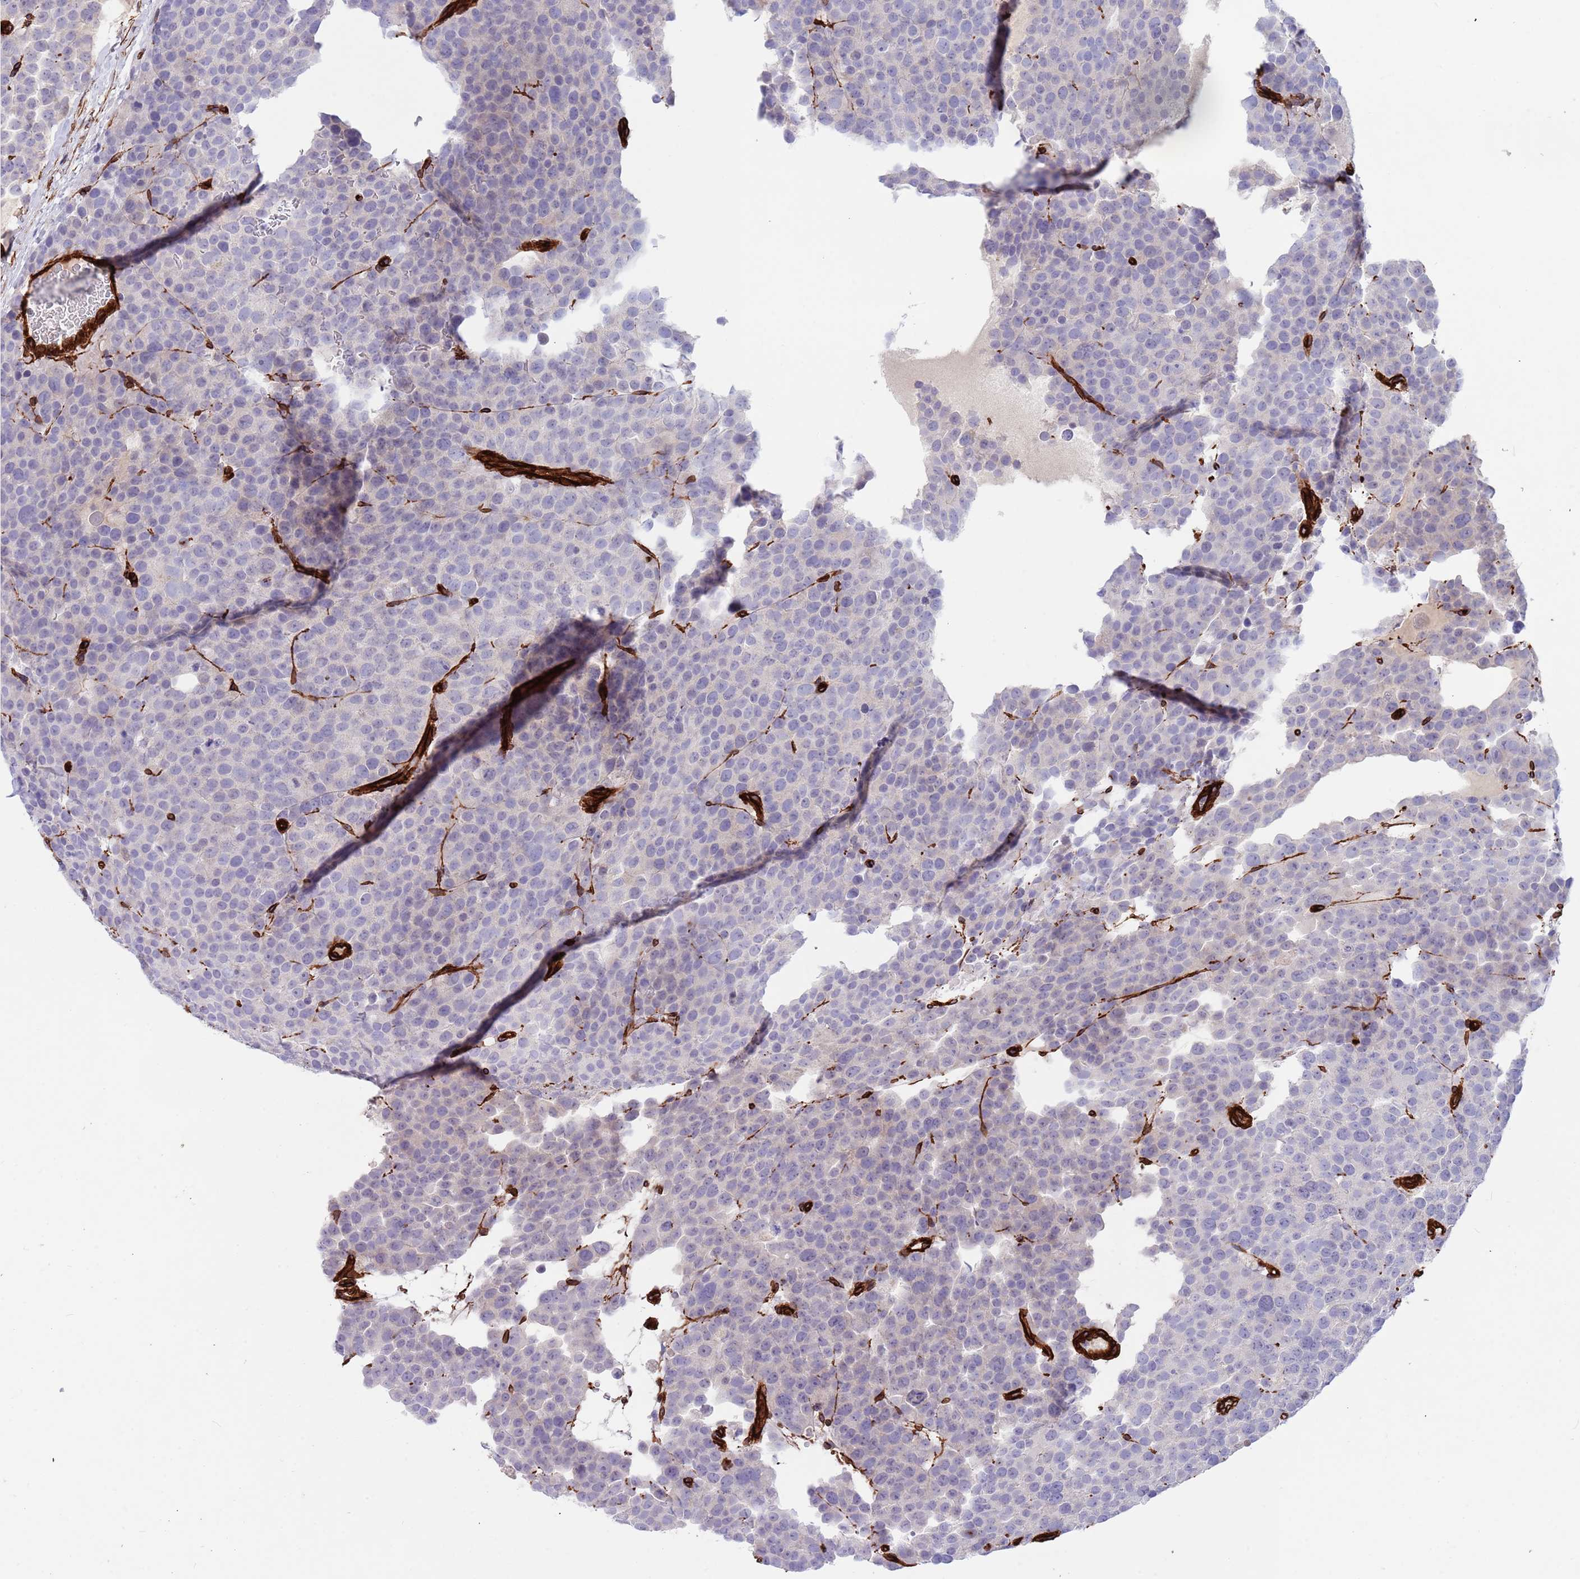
{"staining": {"intensity": "negative", "quantity": "none", "location": "none"}, "tissue": "testis cancer", "cell_type": "Tumor cells", "image_type": "cancer", "snomed": [{"axis": "morphology", "description": "Seminoma, NOS"}, {"axis": "topography", "description": "Testis"}], "caption": "Tumor cells show no significant protein positivity in testis seminoma.", "gene": "CAV2", "patient": {"sex": "male", "age": 71}}